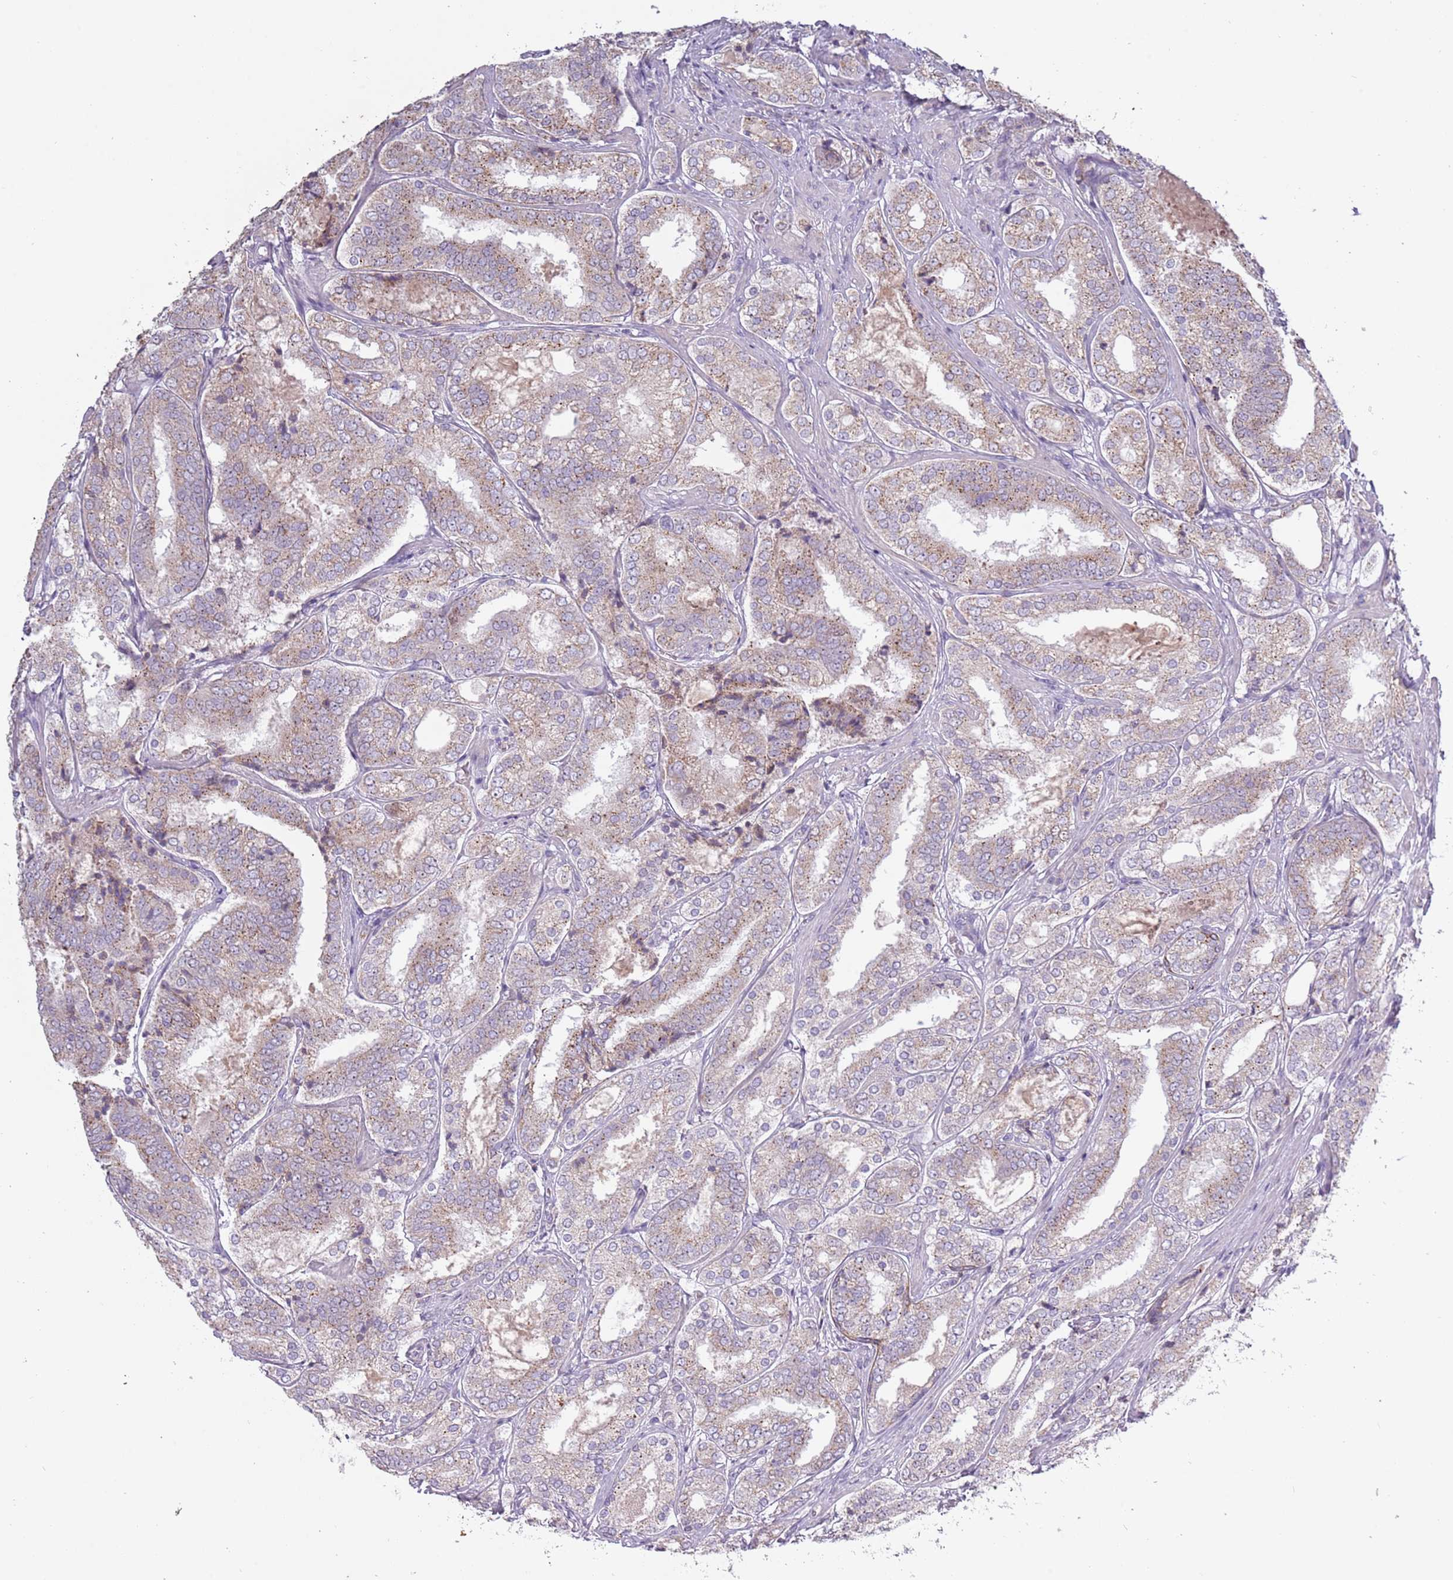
{"staining": {"intensity": "weak", "quantity": "25%-75%", "location": "cytoplasmic/membranous"}, "tissue": "prostate cancer", "cell_type": "Tumor cells", "image_type": "cancer", "snomed": [{"axis": "morphology", "description": "Adenocarcinoma, High grade"}, {"axis": "topography", "description": "Prostate"}], "caption": "Immunohistochemical staining of human prostate cancer (high-grade adenocarcinoma) reveals low levels of weak cytoplasmic/membranous protein staining in approximately 25%-75% of tumor cells.", "gene": "SYS1", "patient": {"sex": "male", "age": 63}}